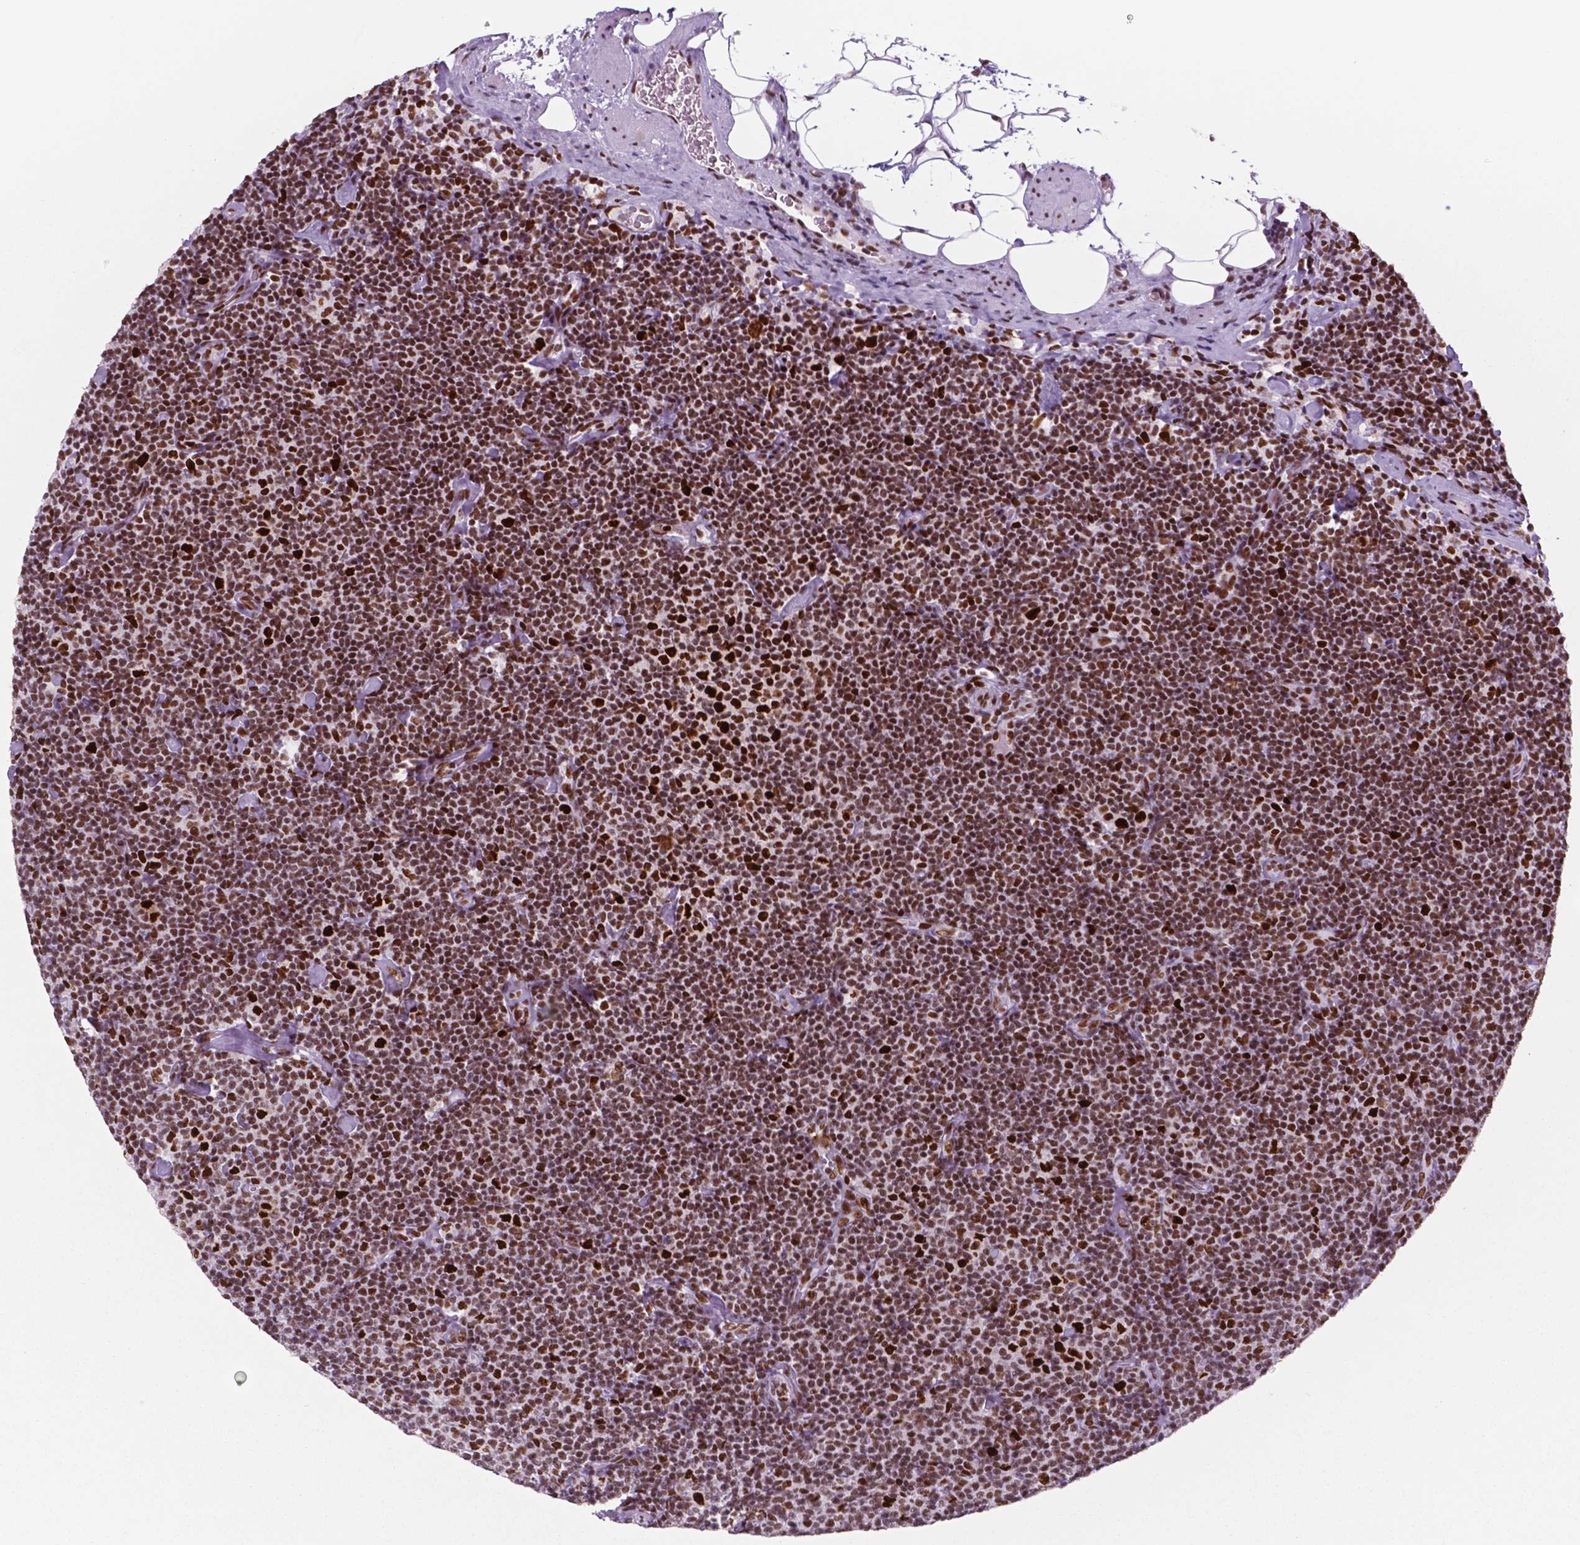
{"staining": {"intensity": "moderate", "quantity": ">75%", "location": "nuclear"}, "tissue": "lymphoma", "cell_type": "Tumor cells", "image_type": "cancer", "snomed": [{"axis": "morphology", "description": "Malignant lymphoma, non-Hodgkin's type, Low grade"}, {"axis": "topography", "description": "Lymph node"}], "caption": "A histopathology image of lymphoma stained for a protein shows moderate nuclear brown staining in tumor cells.", "gene": "MSH6", "patient": {"sex": "male", "age": 81}}